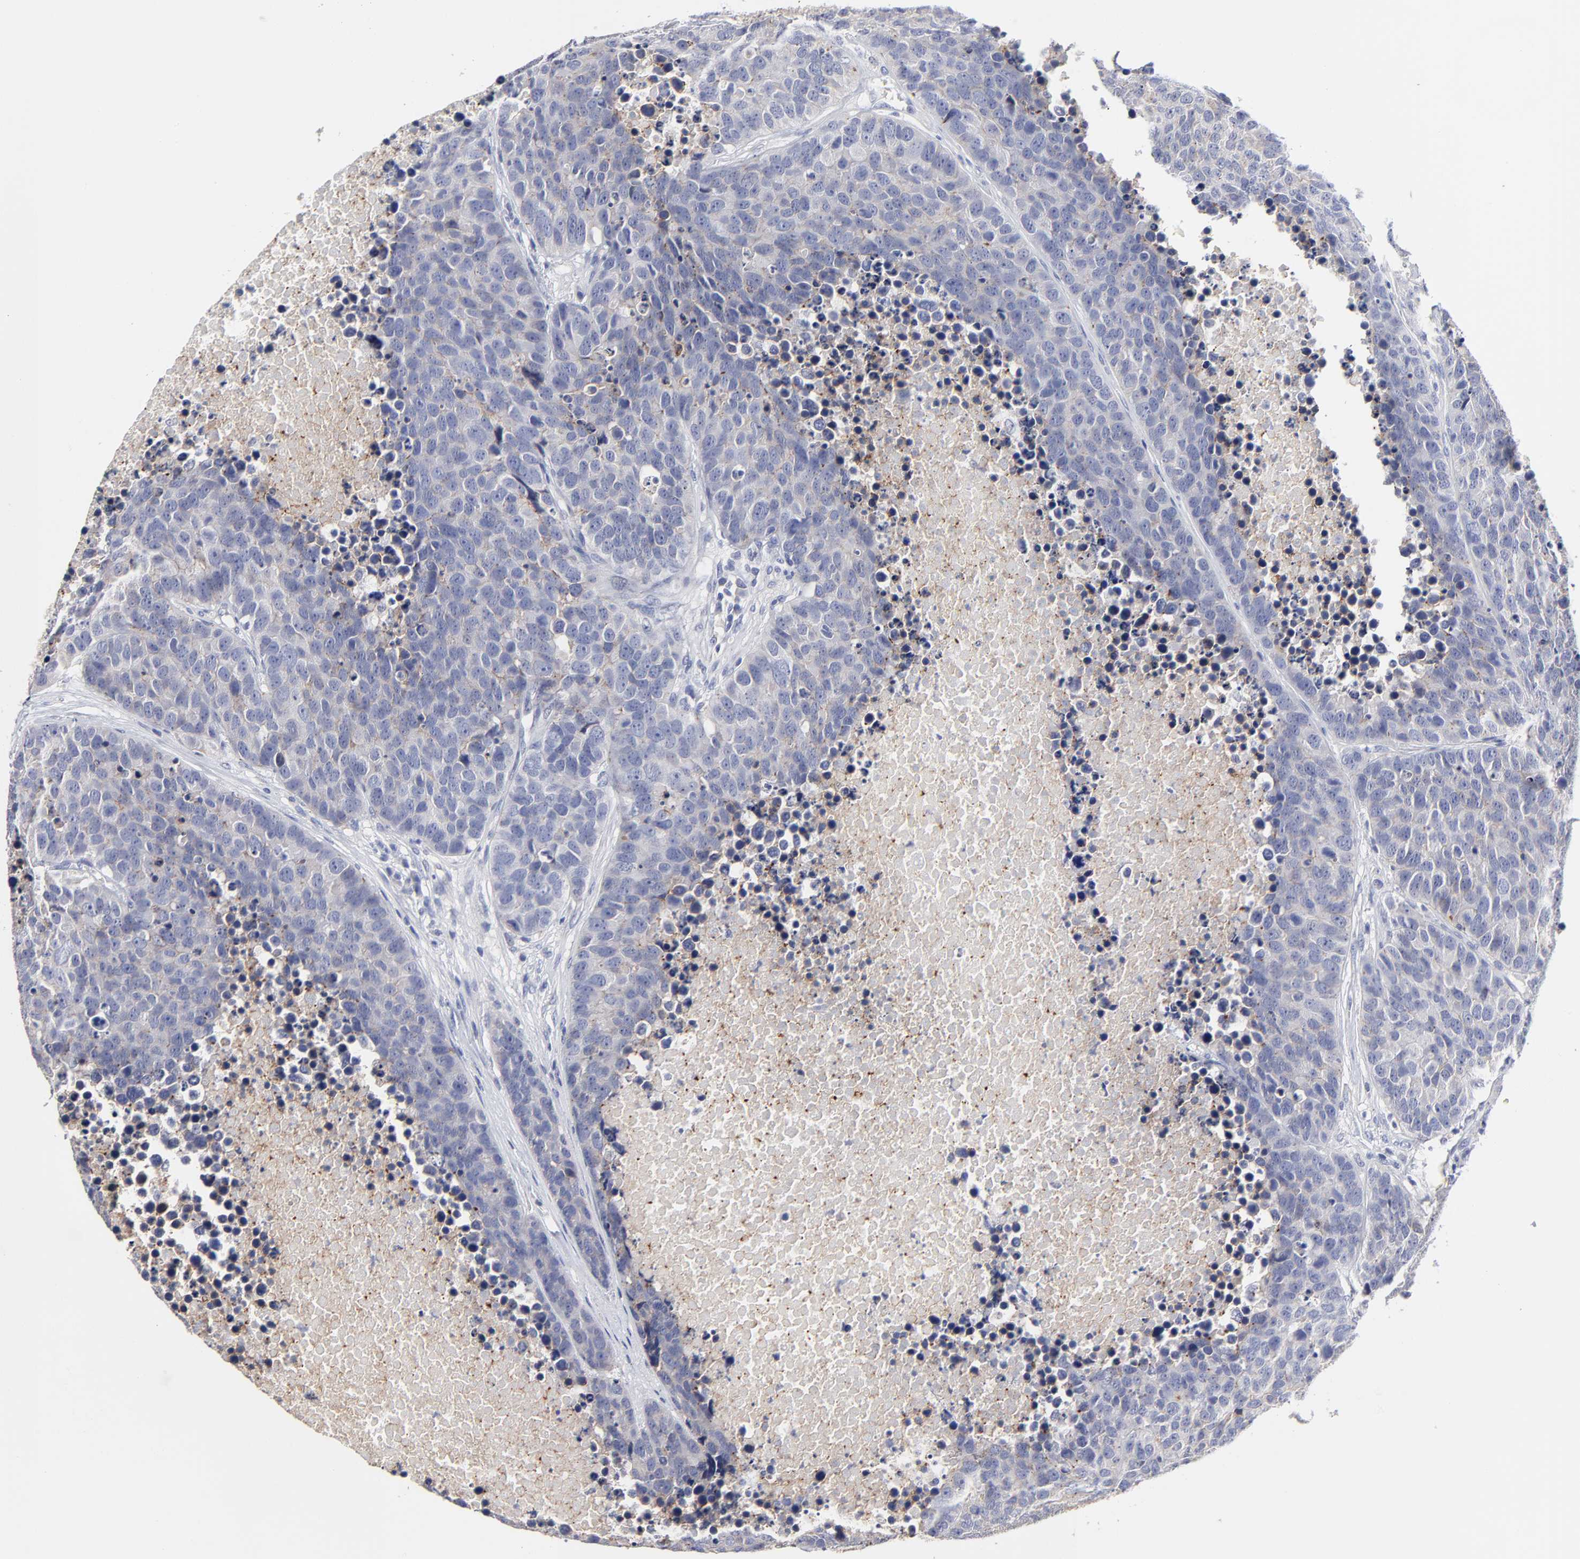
{"staining": {"intensity": "negative", "quantity": "none", "location": "none"}, "tissue": "carcinoid", "cell_type": "Tumor cells", "image_type": "cancer", "snomed": [{"axis": "morphology", "description": "Carcinoid, malignant, NOS"}, {"axis": "topography", "description": "Lung"}], "caption": "IHC image of carcinoid stained for a protein (brown), which exhibits no staining in tumor cells.", "gene": "CXADR", "patient": {"sex": "male", "age": 60}}